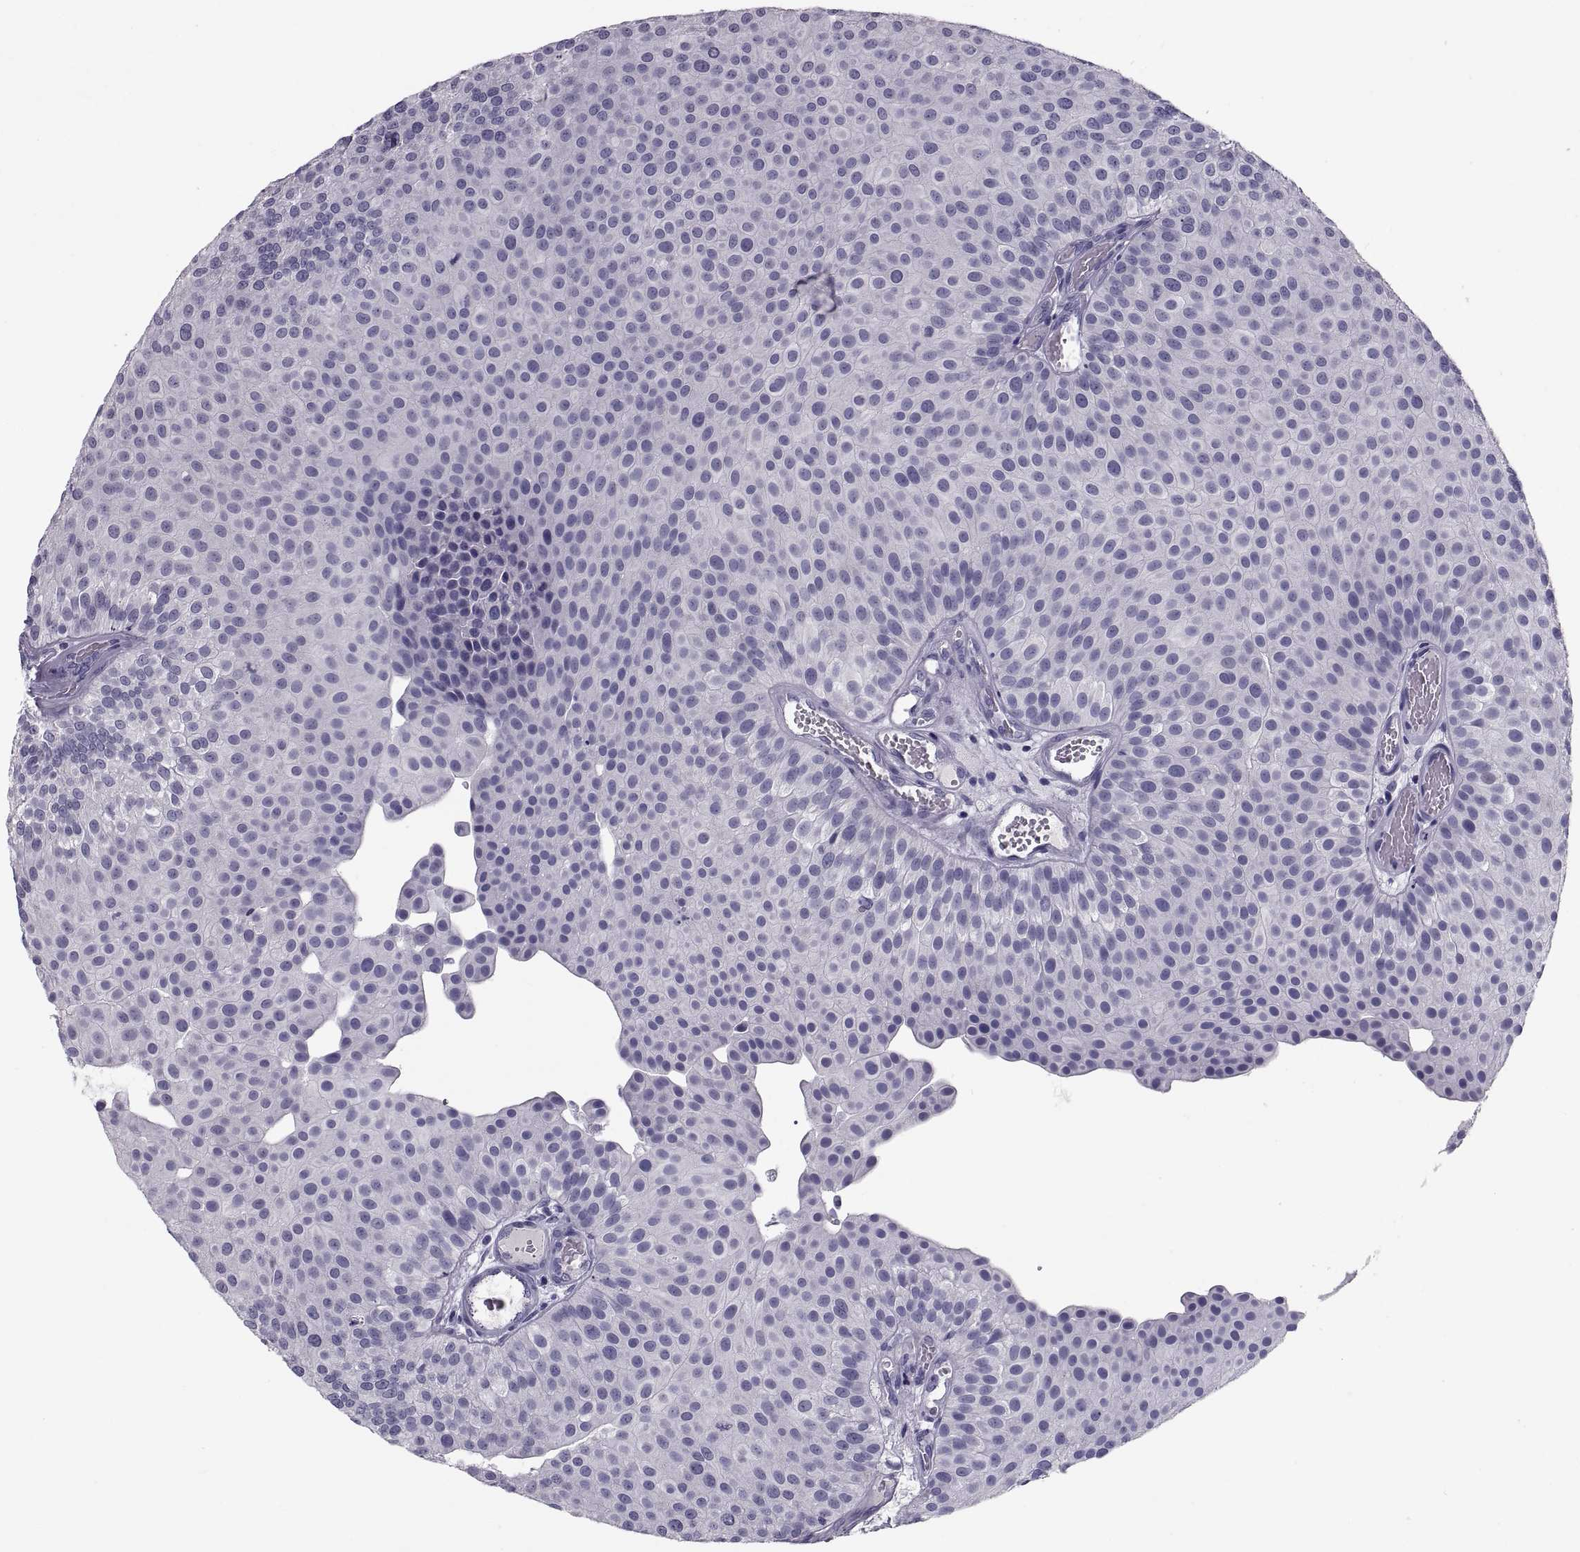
{"staining": {"intensity": "negative", "quantity": "none", "location": "none"}, "tissue": "urothelial cancer", "cell_type": "Tumor cells", "image_type": "cancer", "snomed": [{"axis": "morphology", "description": "Urothelial carcinoma, Low grade"}, {"axis": "topography", "description": "Urinary bladder"}], "caption": "An immunohistochemistry (IHC) image of urothelial carcinoma (low-grade) is shown. There is no staining in tumor cells of urothelial carcinoma (low-grade).", "gene": "PDZRN4", "patient": {"sex": "female", "age": 87}}